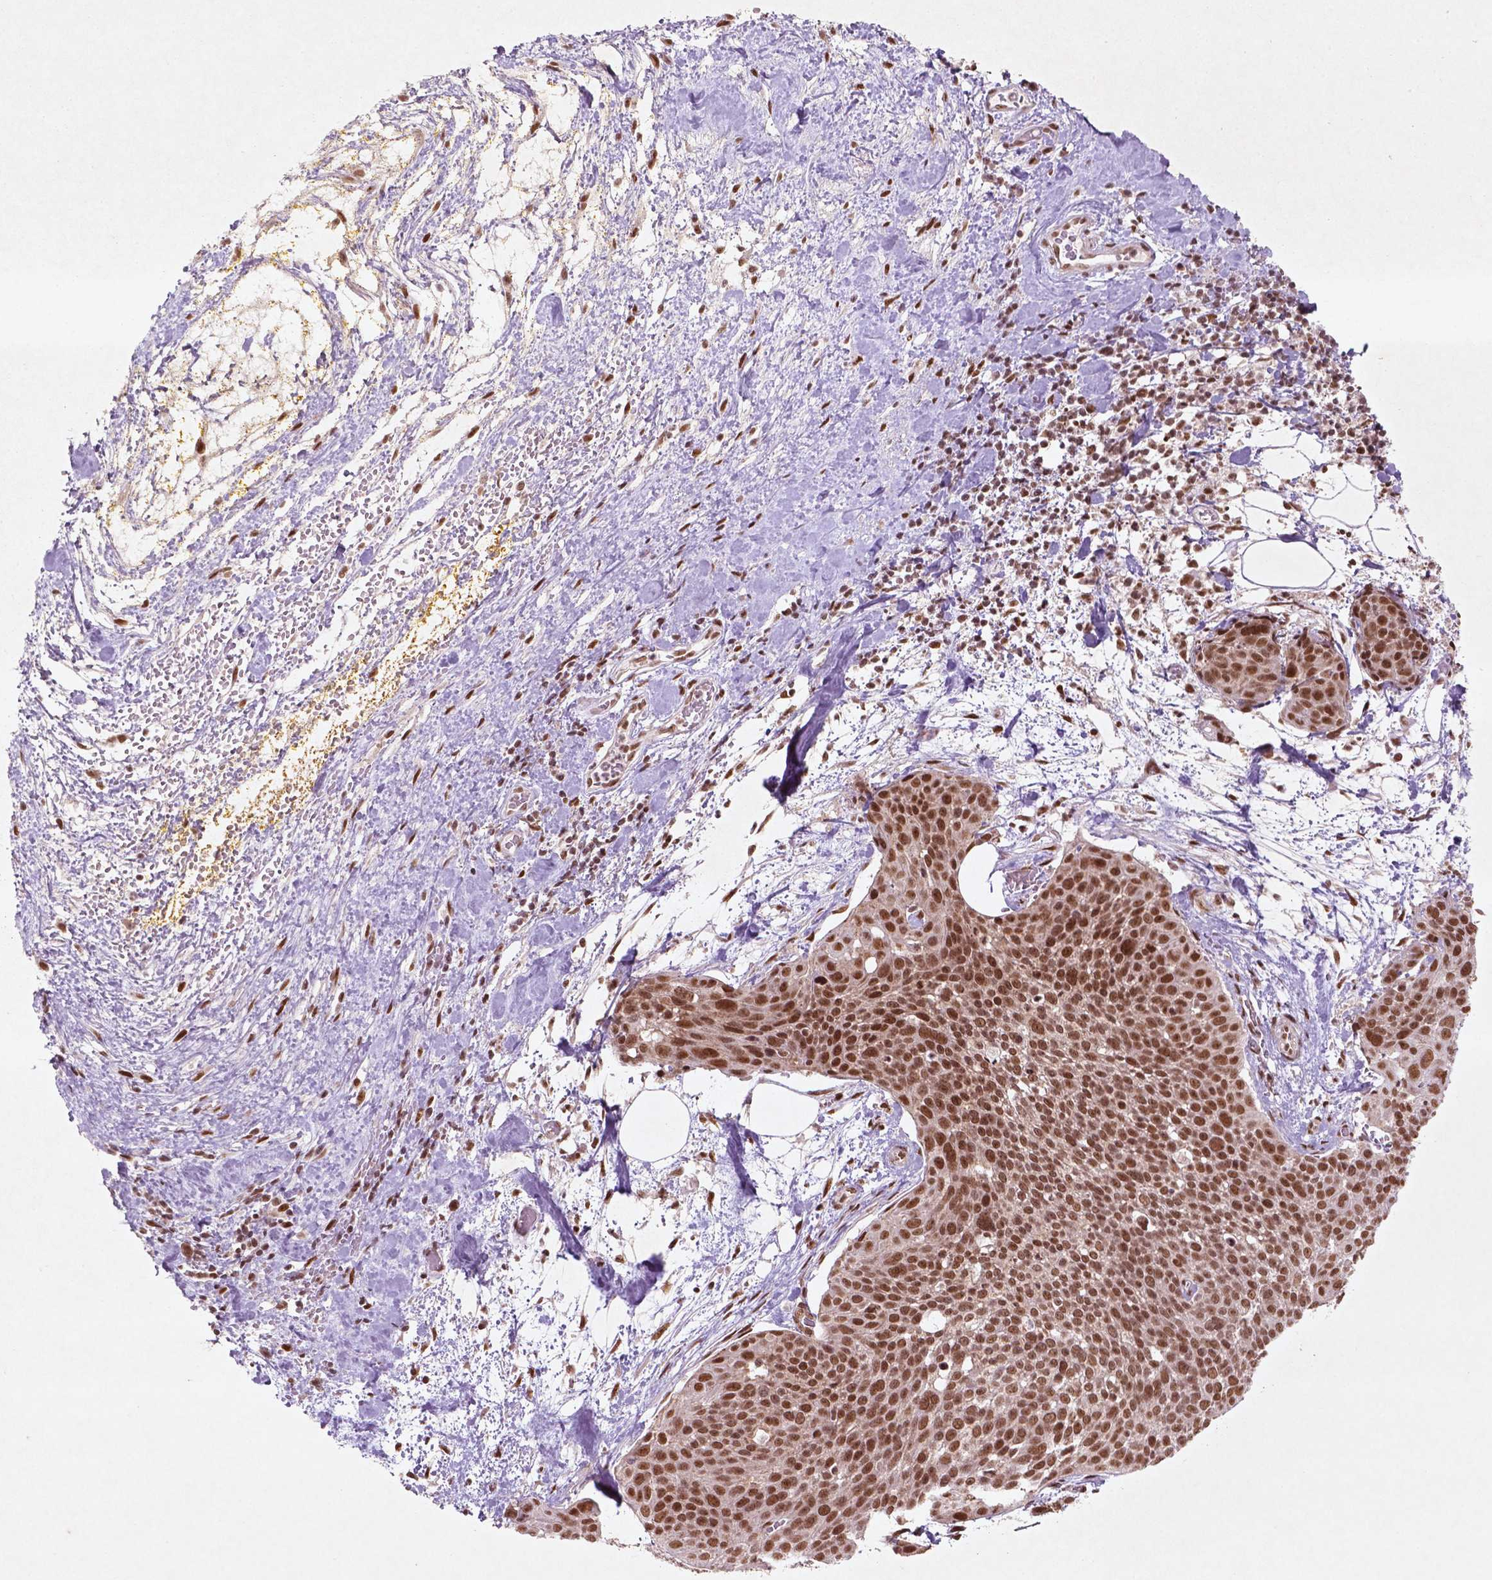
{"staining": {"intensity": "moderate", "quantity": ">75%", "location": "nuclear"}, "tissue": "cervical cancer", "cell_type": "Tumor cells", "image_type": "cancer", "snomed": [{"axis": "morphology", "description": "Squamous cell carcinoma, NOS"}, {"axis": "topography", "description": "Cervix"}], "caption": "Cervical cancer was stained to show a protein in brown. There is medium levels of moderate nuclear expression in about >75% of tumor cells. The staining was performed using DAB (3,3'-diaminobenzidine), with brown indicating positive protein expression. Nuclei are stained blue with hematoxylin.", "gene": "HMG20B", "patient": {"sex": "female", "age": 39}}